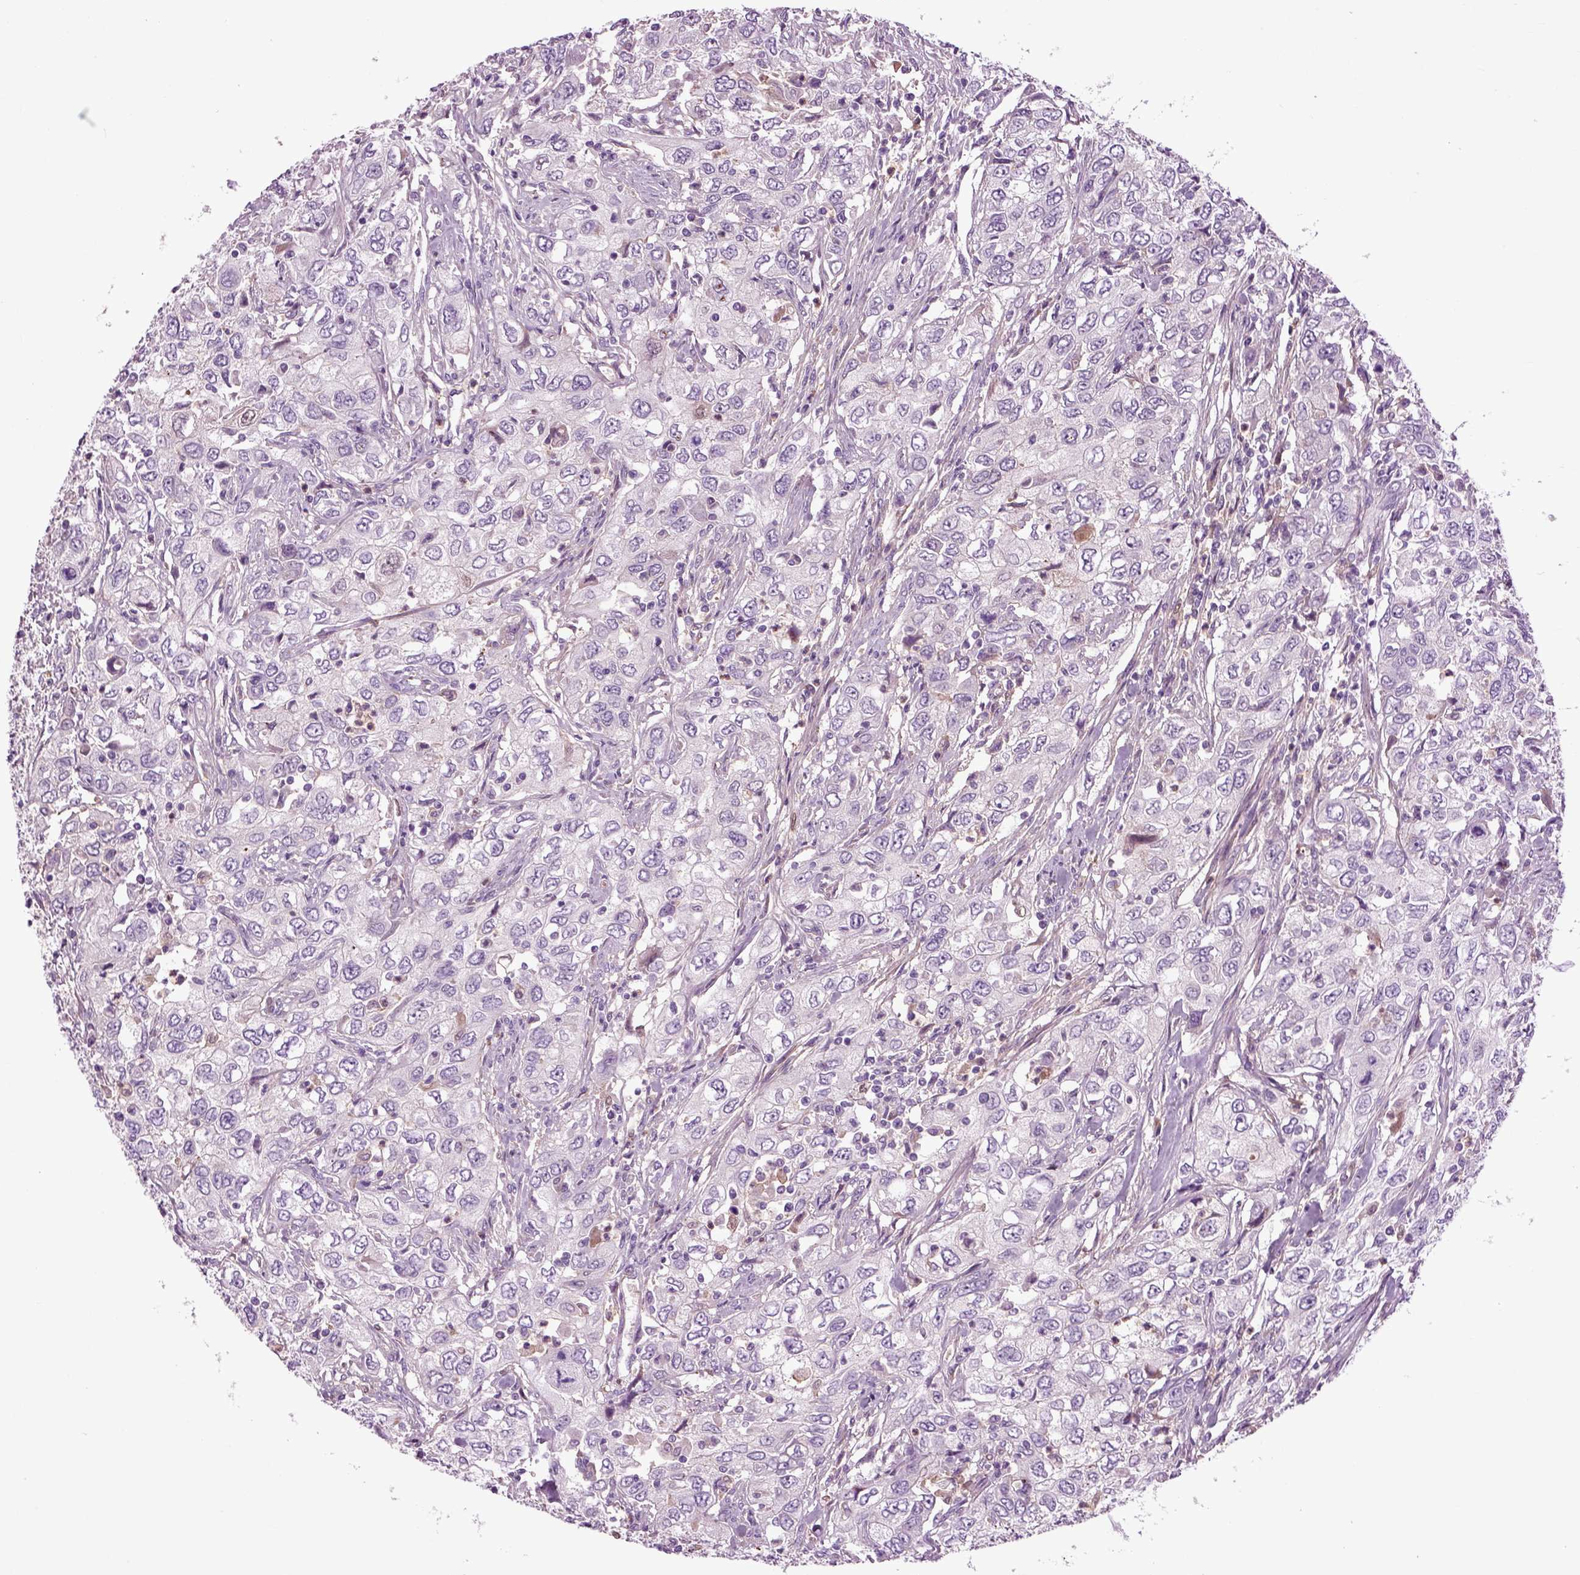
{"staining": {"intensity": "negative", "quantity": "none", "location": "none"}, "tissue": "urothelial cancer", "cell_type": "Tumor cells", "image_type": "cancer", "snomed": [{"axis": "morphology", "description": "Urothelial carcinoma, High grade"}, {"axis": "topography", "description": "Urinary bladder"}], "caption": "High power microscopy micrograph of an IHC histopathology image of urothelial carcinoma (high-grade), revealing no significant expression in tumor cells. (DAB (3,3'-diaminobenzidine) immunohistochemistry (IHC) with hematoxylin counter stain).", "gene": "SPON1", "patient": {"sex": "male", "age": 76}}